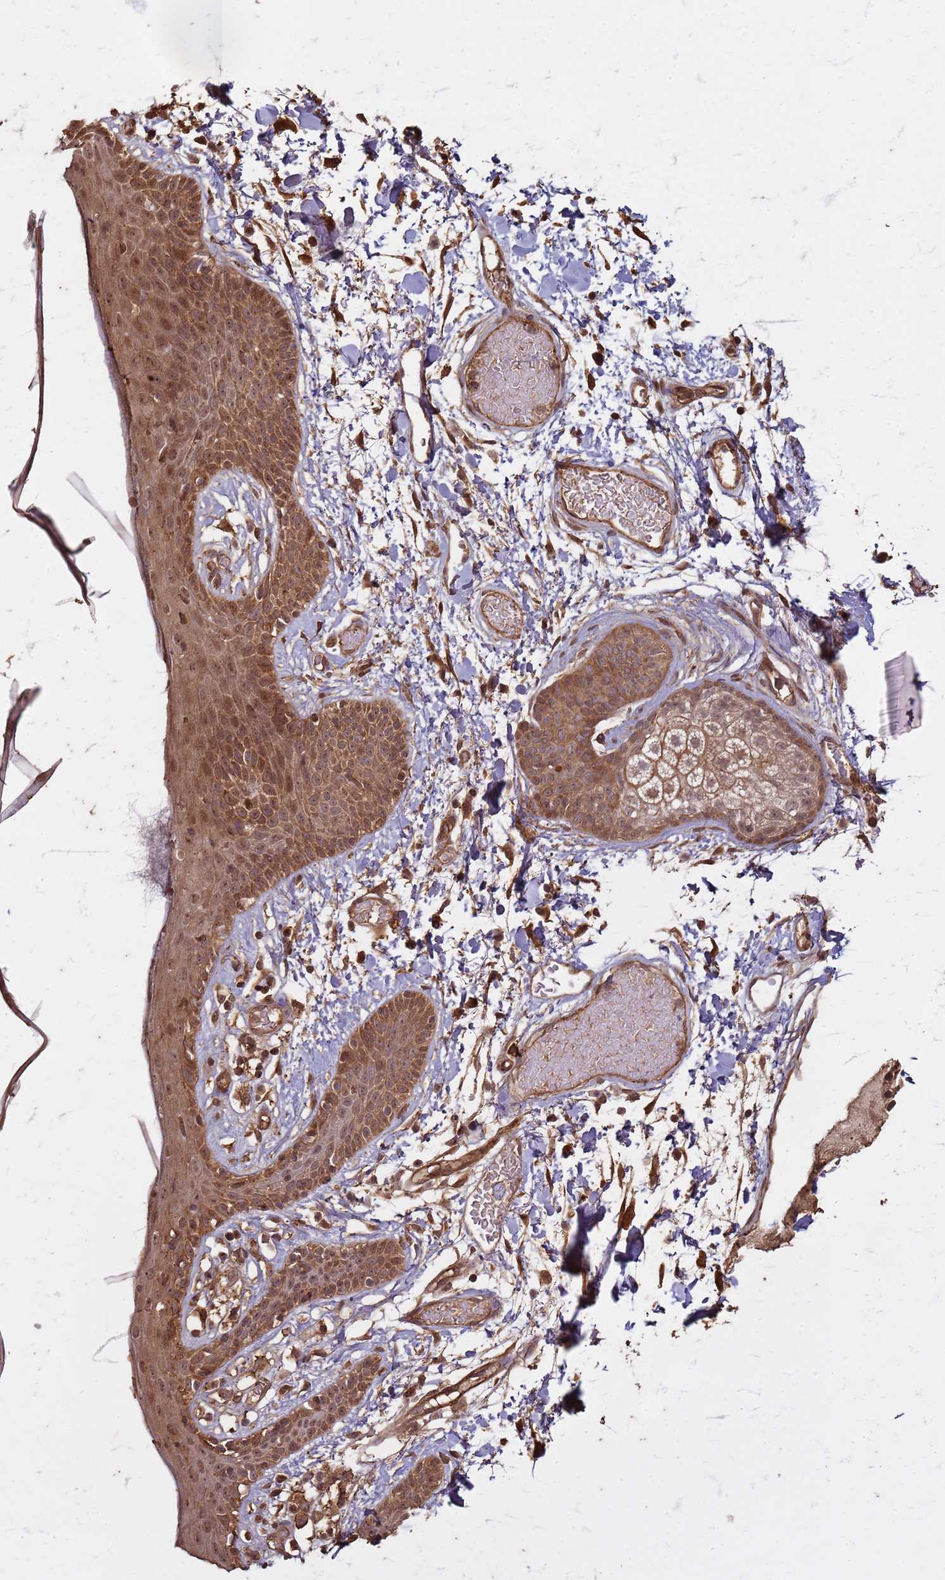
{"staining": {"intensity": "moderate", "quantity": ">75%", "location": "cytoplasmic/membranous,nuclear"}, "tissue": "skin", "cell_type": "Fibroblasts", "image_type": "normal", "snomed": [{"axis": "morphology", "description": "Normal tissue, NOS"}, {"axis": "topography", "description": "Skin"}], "caption": "Brown immunohistochemical staining in unremarkable human skin reveals moderate cytoplasmic/membranous,nuclear positivity in about >75% of fibroblasts. The staining was performed using DAB (3,3'-diaminobenzidine) to visualize the protein expression in brown, while the nuclei were stained in blue with hematoxylin (Magnification: 20x).", "gene": "KIF26A", "patient": {"sex": "male", "age": 79}}